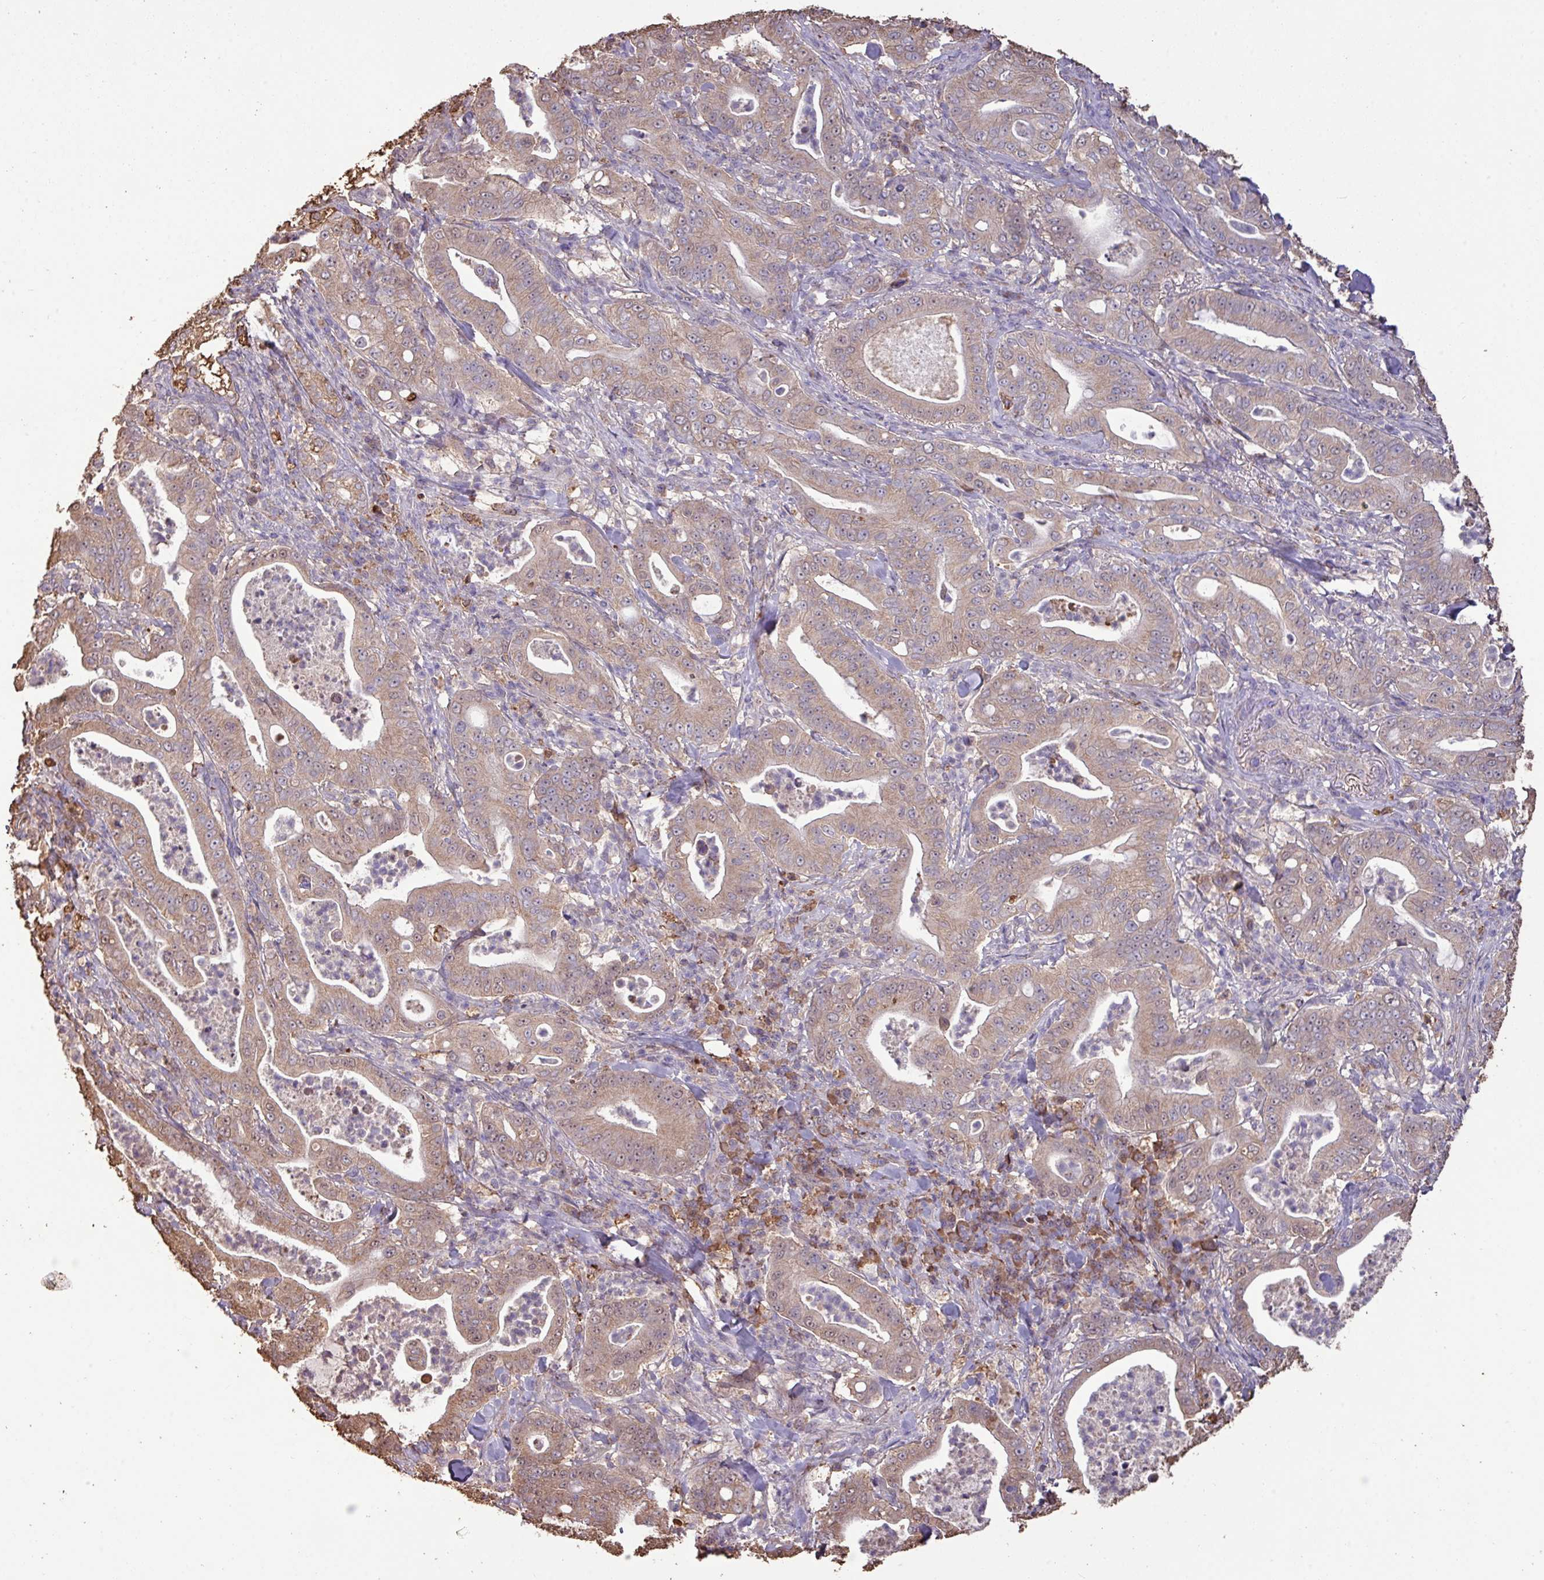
{"staining": {"intensity": "moderate", "quantity": ">75%", "location": "cytoplasmic/membranous"}, "tissue": "pancreatic cancer", "cell_type": "Tumor cells", "image_type": "cancer", "snomed": [{"axis": "morphology", "description": "Adenocarcinoma, NOS"}, {"axis": "topography", "description": "Pancreas"}], "caption": "Immunohistochemical staining of human pancreatic cancer reveals moderate cytoplasmic/membranous protein positivity in about >75% of tumor cells.", "gene": "CAMK2B", "patient": {"sex": "male", "age": 71}}